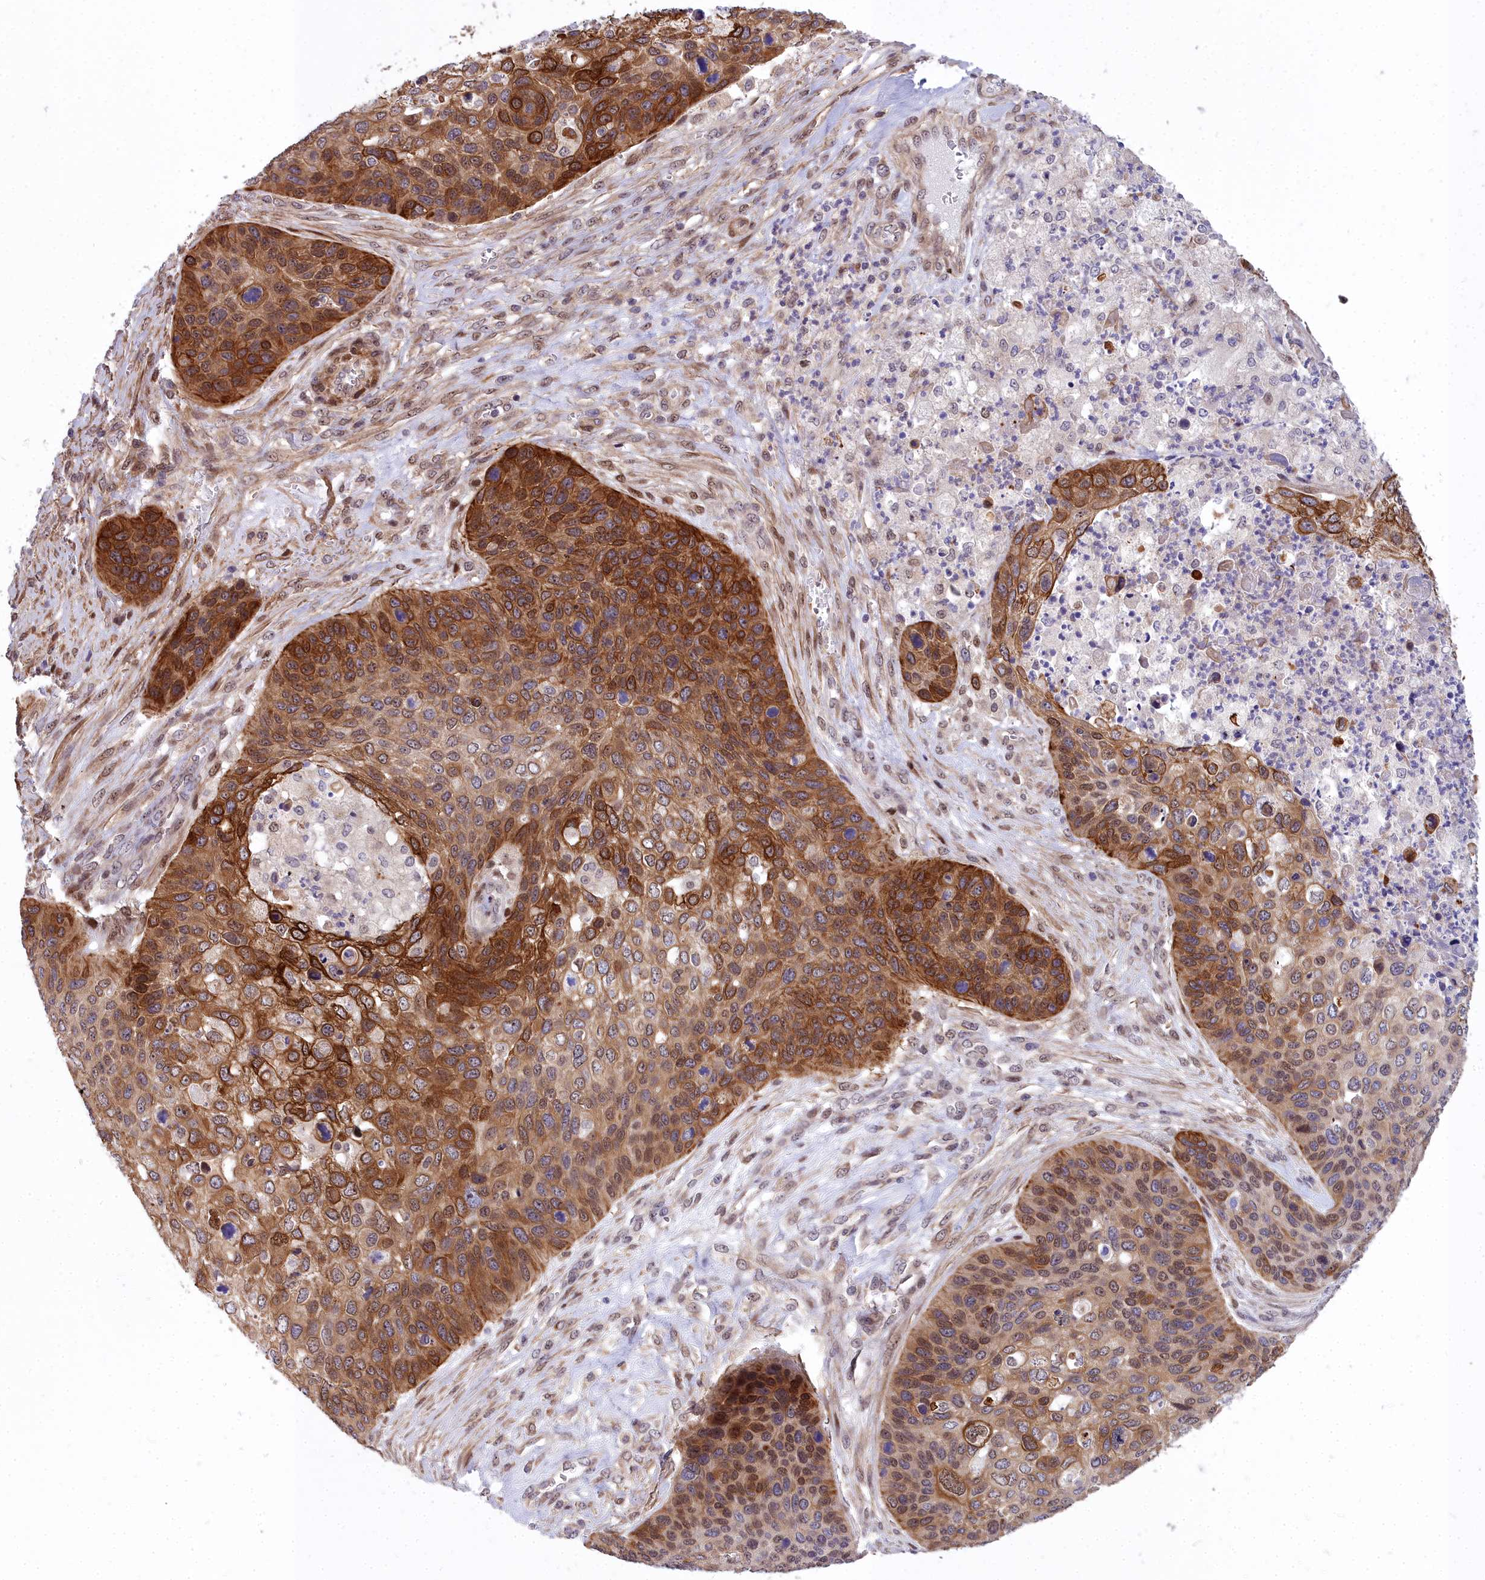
{"staining": {"intensity": "strong", "quantity": "25%-75%", "location": "cytoplasmic/membranous,nuclear"}, "tissue": "skin cancer", "cell_type": "Tumor cells", "image_type": "cancer", "snomed": [{"axis": "morphology", "description": "Basal cell carcinoma"}, {"axis": "topography", "description": "Skin"}], "caption": "Strong cytoplasmic/membranous and nuclear staining is identified in about 25%-75% of tumor cells in skin basal cell carcinoma. The protein of interest is stained brown, and the nuclei are stained in blue (DAB (3,3'-diaminobenzidine) IHC with brightfield microscopy, high magnification).", "gene": "ABCB8", "patient": {"sex": "female", "age": 74}}